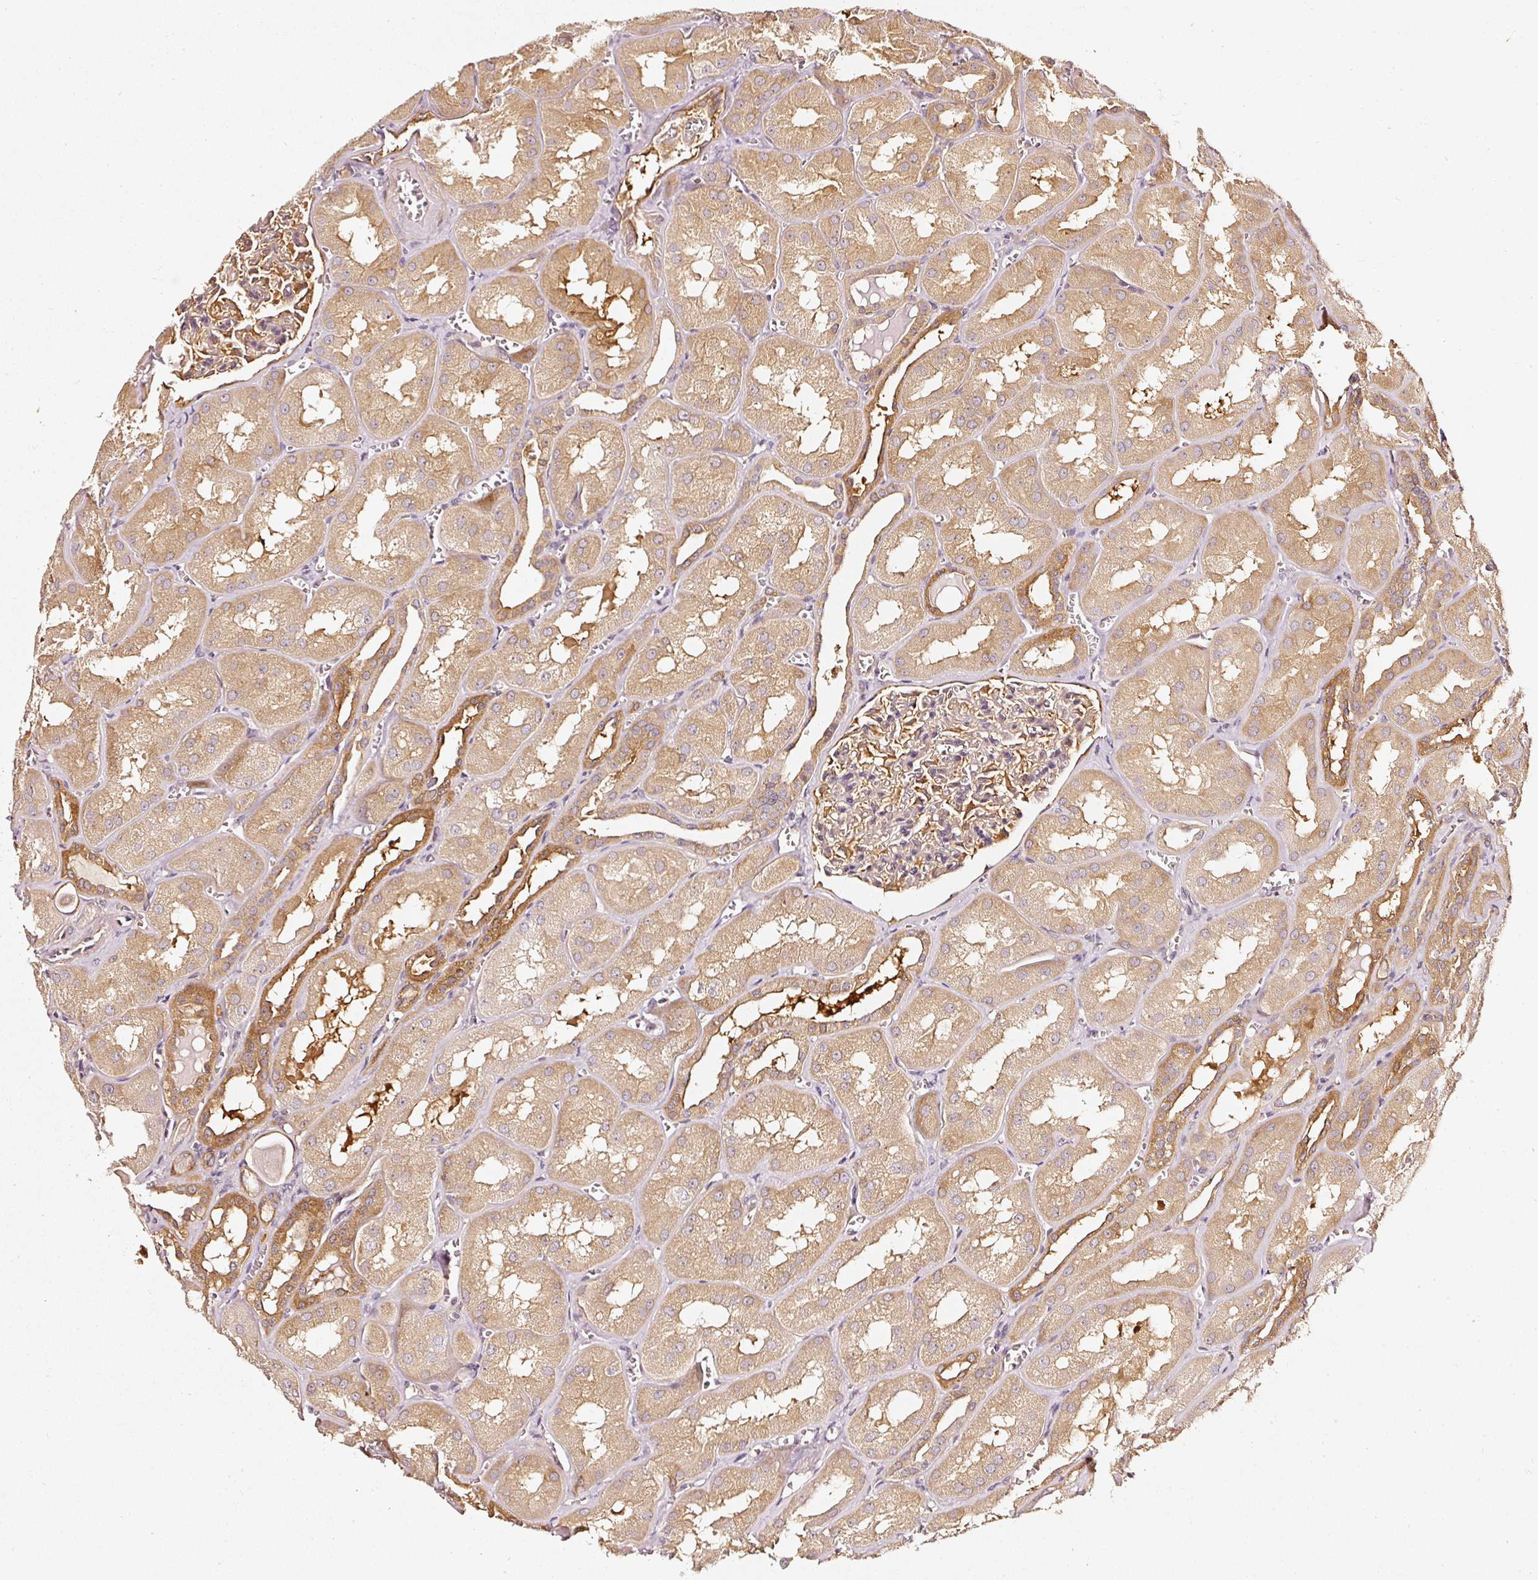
{"staining": {"intensity": "moderate", "quantity": "25%-75%", "location": "cytoplasmic/membranous"}, "tissue": "kidney", "cell_type": "Cells in glomeruli", "image_type": "normal", "snomed": [{"axis": "morphology", "description": "Normal tissue, NOS"}, {"axis": "topography", "description": "Kidney"}], "caption": "Normal kidney was stained to show a protein in brown. There is medium levels of moderate cytoplasmic/membranous positivity in approximately 25%-75% of cells in glomeruli.", "gene": "ASMTL", "patient": {"sex": "male", "age": 61}}